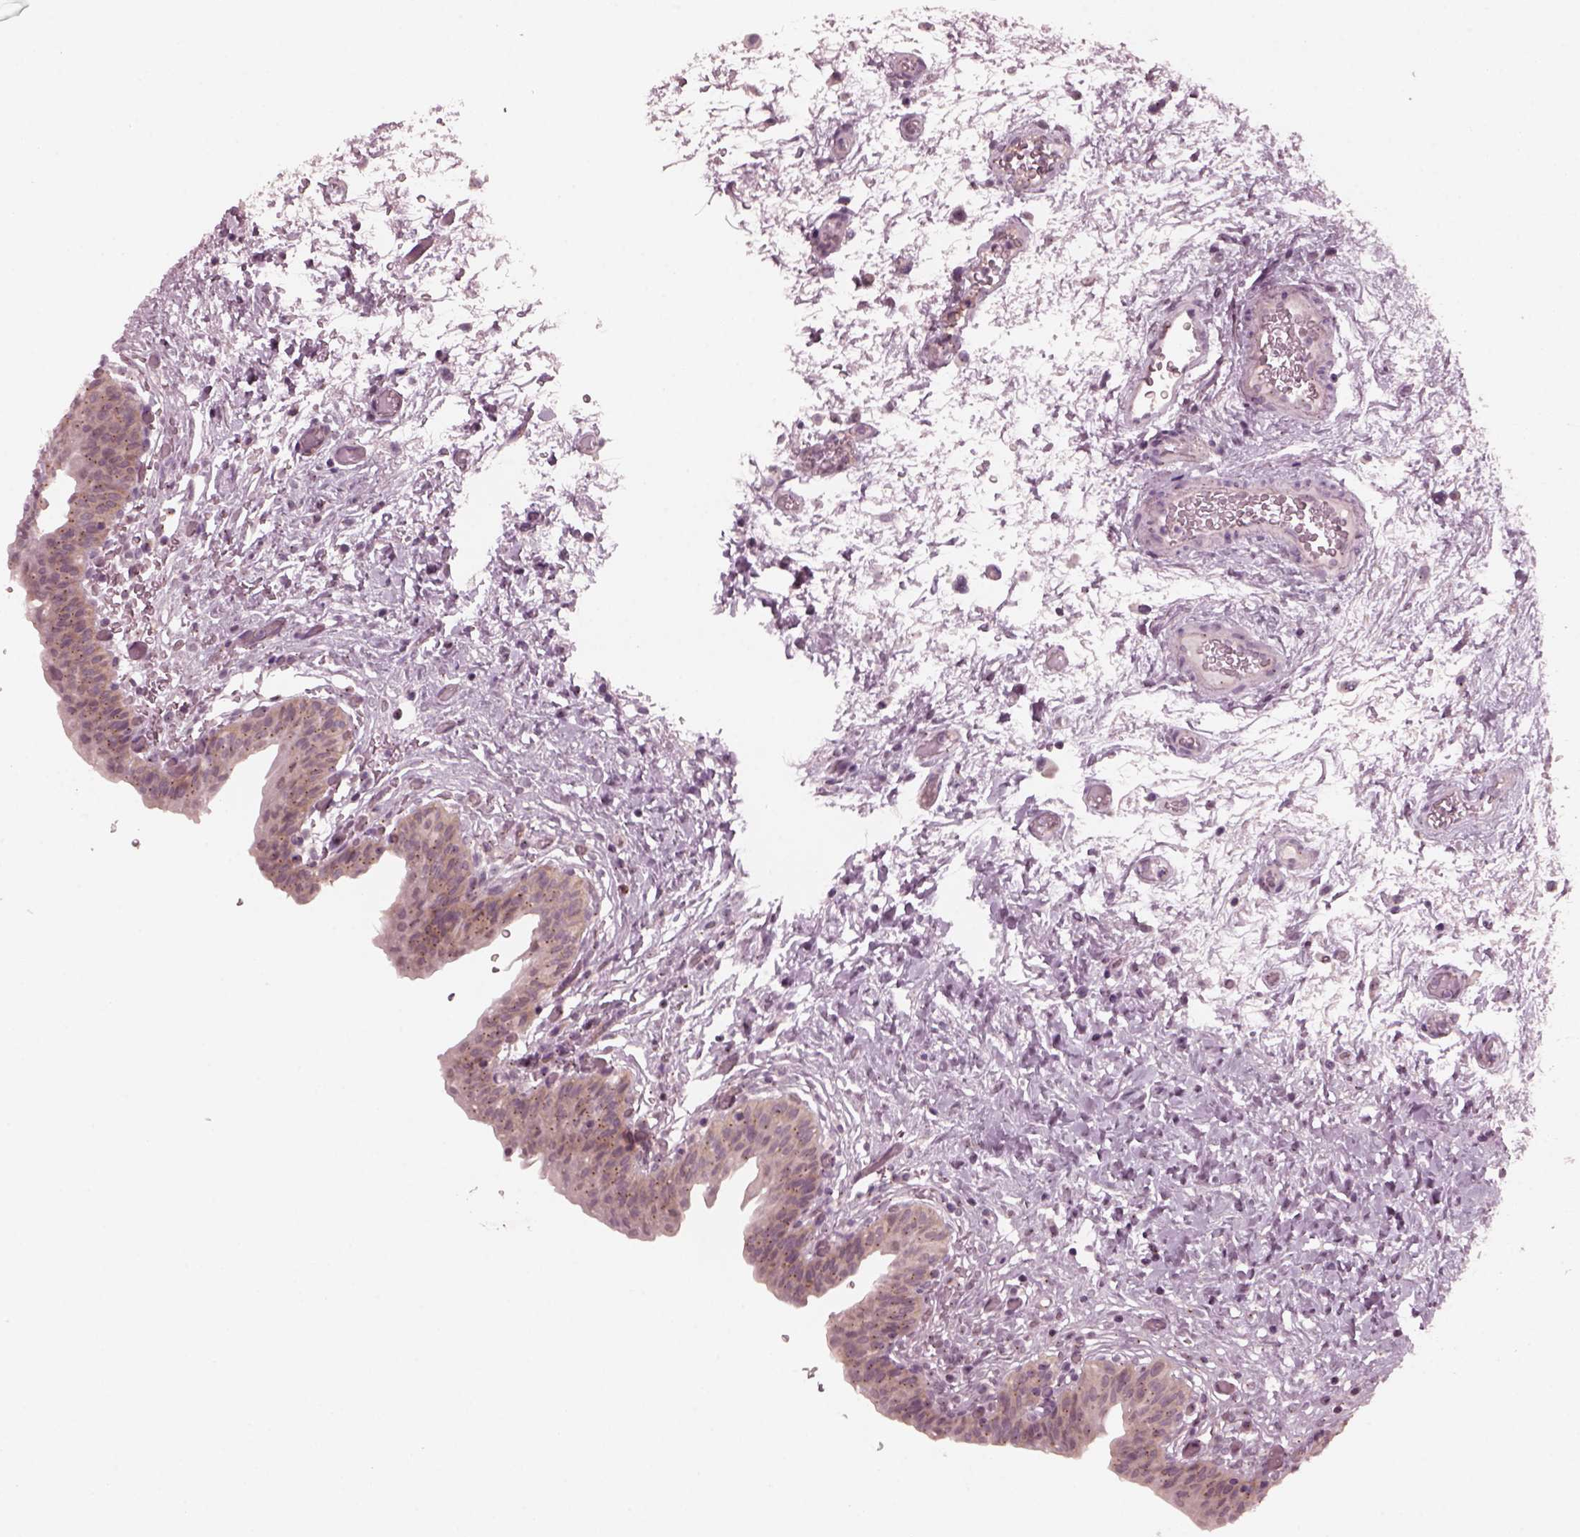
{"staining": {"intensity": "weak", "quantity": "<25%", "location": "cytoplasmic/membranous"}, "tissue": "urinary bladder", "cell_type": "Urothelial cells", "image_type": "normal", "snomed": [{"axis": "morphology", "description": "Normal tissue, NOS"}, {"axis": "topography", "description": "Urinary bladder"}], "caption": "The histopathology image exhibits no significant expression in urothelial cells of urinary bladder.", "gene": "SAXO1", "patient": {"sex": "male", "age": 69}}